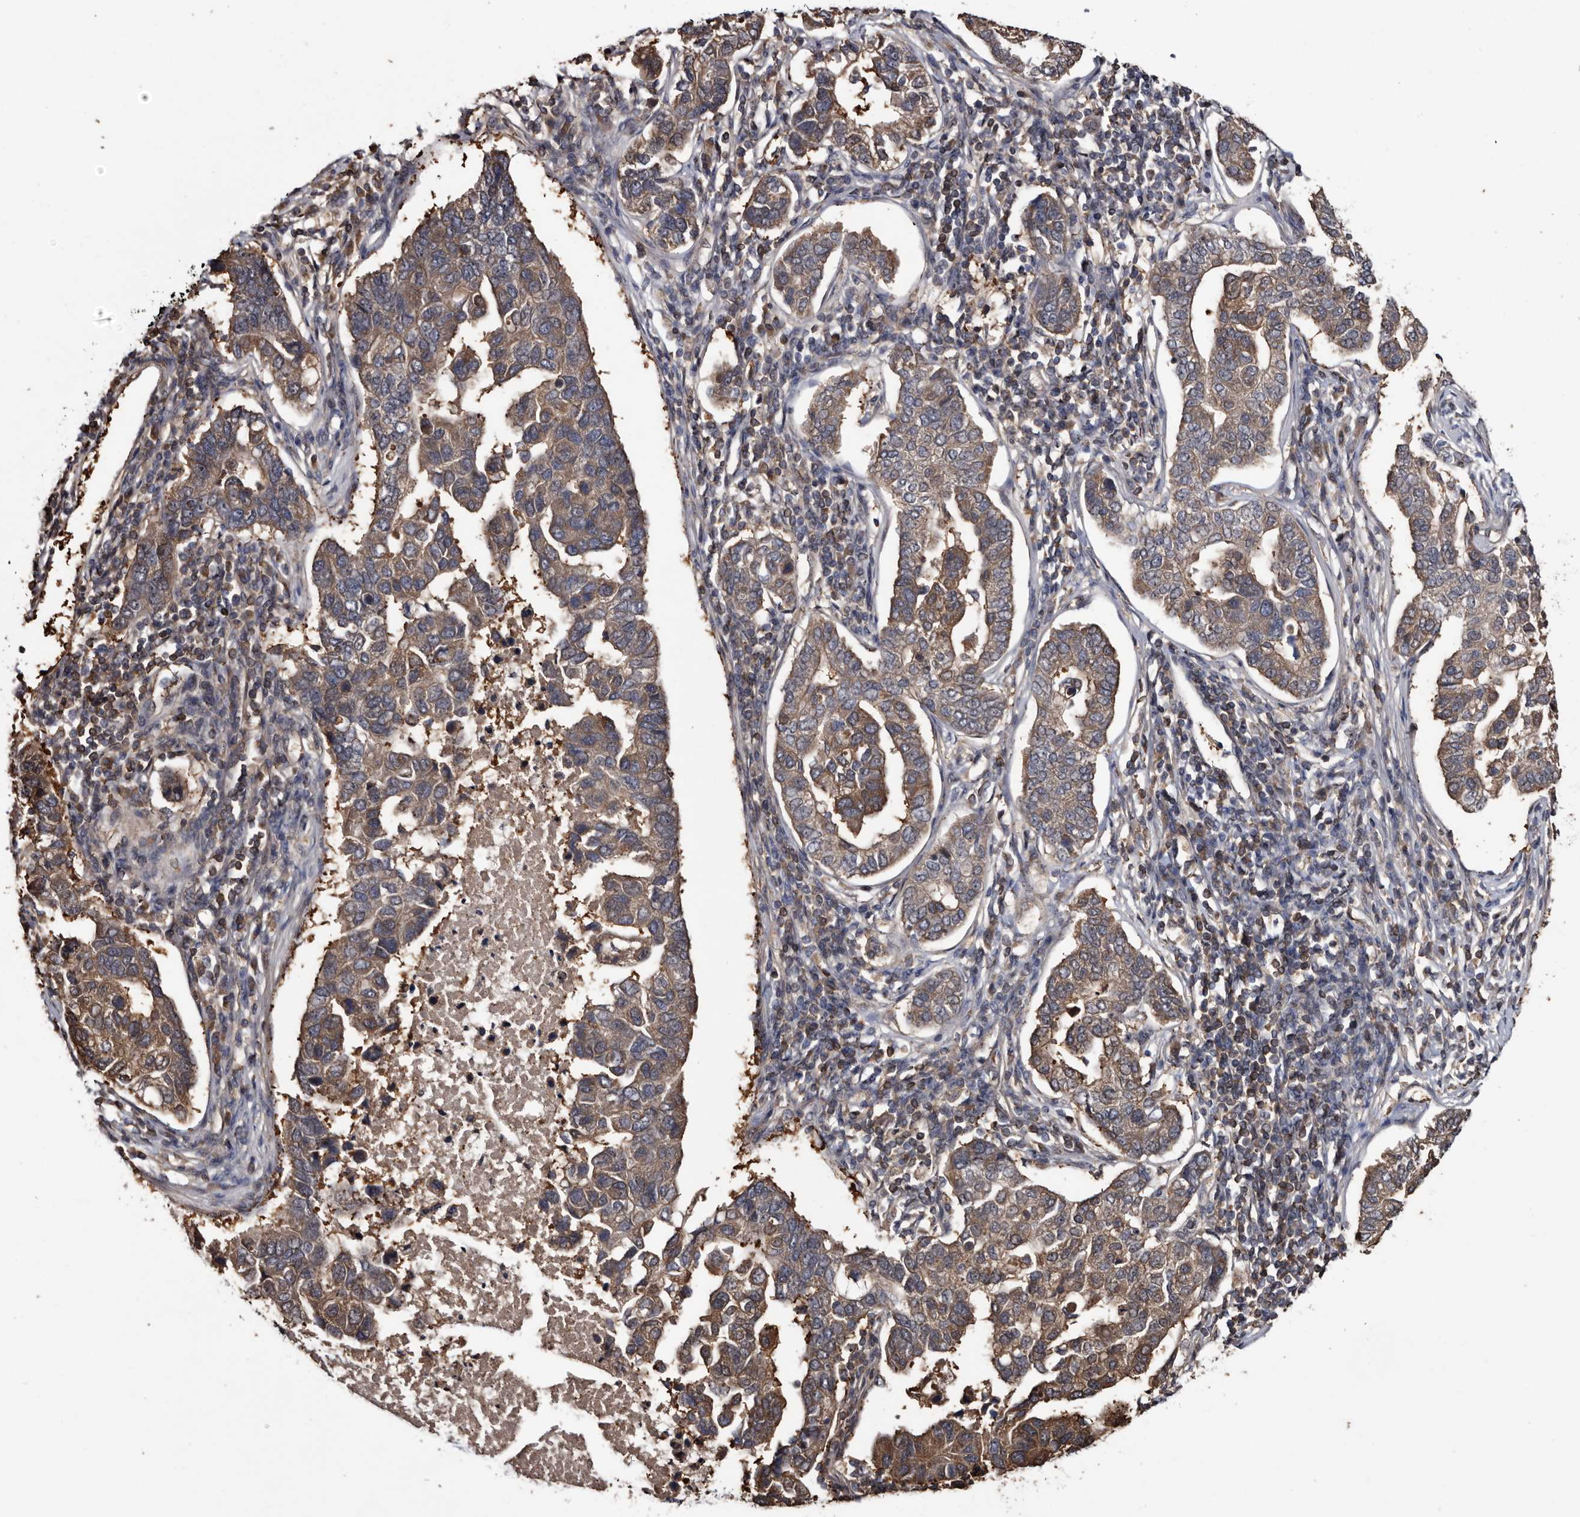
{"staining": {"intensity": "moderate", "quantity": "25%-75%", "location": "cytoplasmic/membranous"}, "tissue": "pancreatic cancer", "cell_type": "Tumor cells", "image_type": "cancer", "snomed": [{"axis": "morphology", "description": "Adenocarcinoma, NOS"}, {"axis": "topography", "description": "Pancreas"}], "caption": "A photomicrograph of human pancreatic cancer (adenocarcinoma) stained for a protein shows moderate cytoplasmic/membranous brown staining in tumor cells.", "gene": "TTI2", "patient": {"sex": "female", "age": 61}}